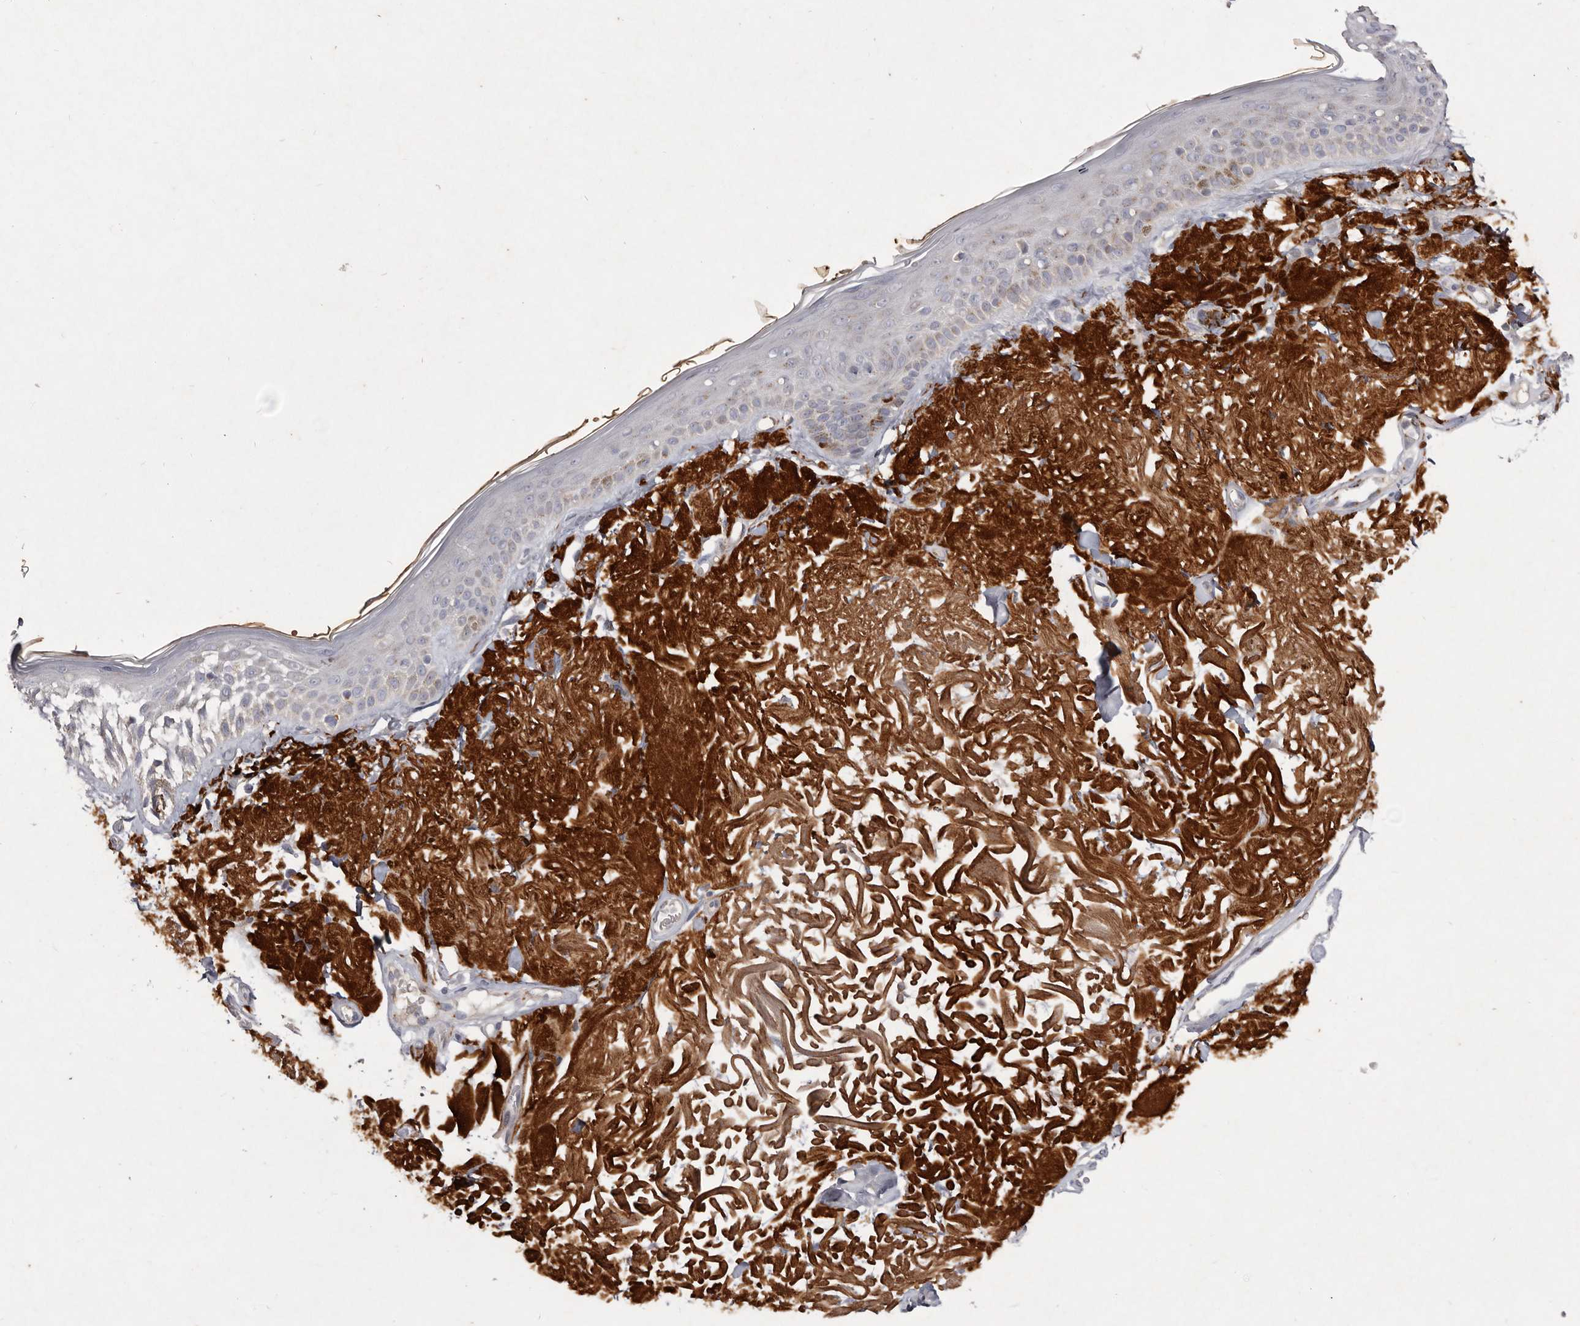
{"staining": {"intensity": "moderate", "quantity": ">75%", "location": "cytoplasmic/membranous"}, "tissue": "skin", "cell_type": "Fibroblasts", "image_type": "normal", "snomed": [{"axis": "morphology", "description": "Normal tissue, NOS"}, {"axis": "topography", "description": "Skin"}, {"axis": "topography", "description": "Skeletal muscle"}], "caption": "High-magnification brightfield microscopy of unremarkable skin stained with DAB (brown) and counterstained with hematoxylin (blue). fibroblasts exhibit moderate cytoplasmic/membranous positivity is seen in approximately>75% of cells.", "gene": "USP24", "patient": {"sex": "male", "age": 83}}